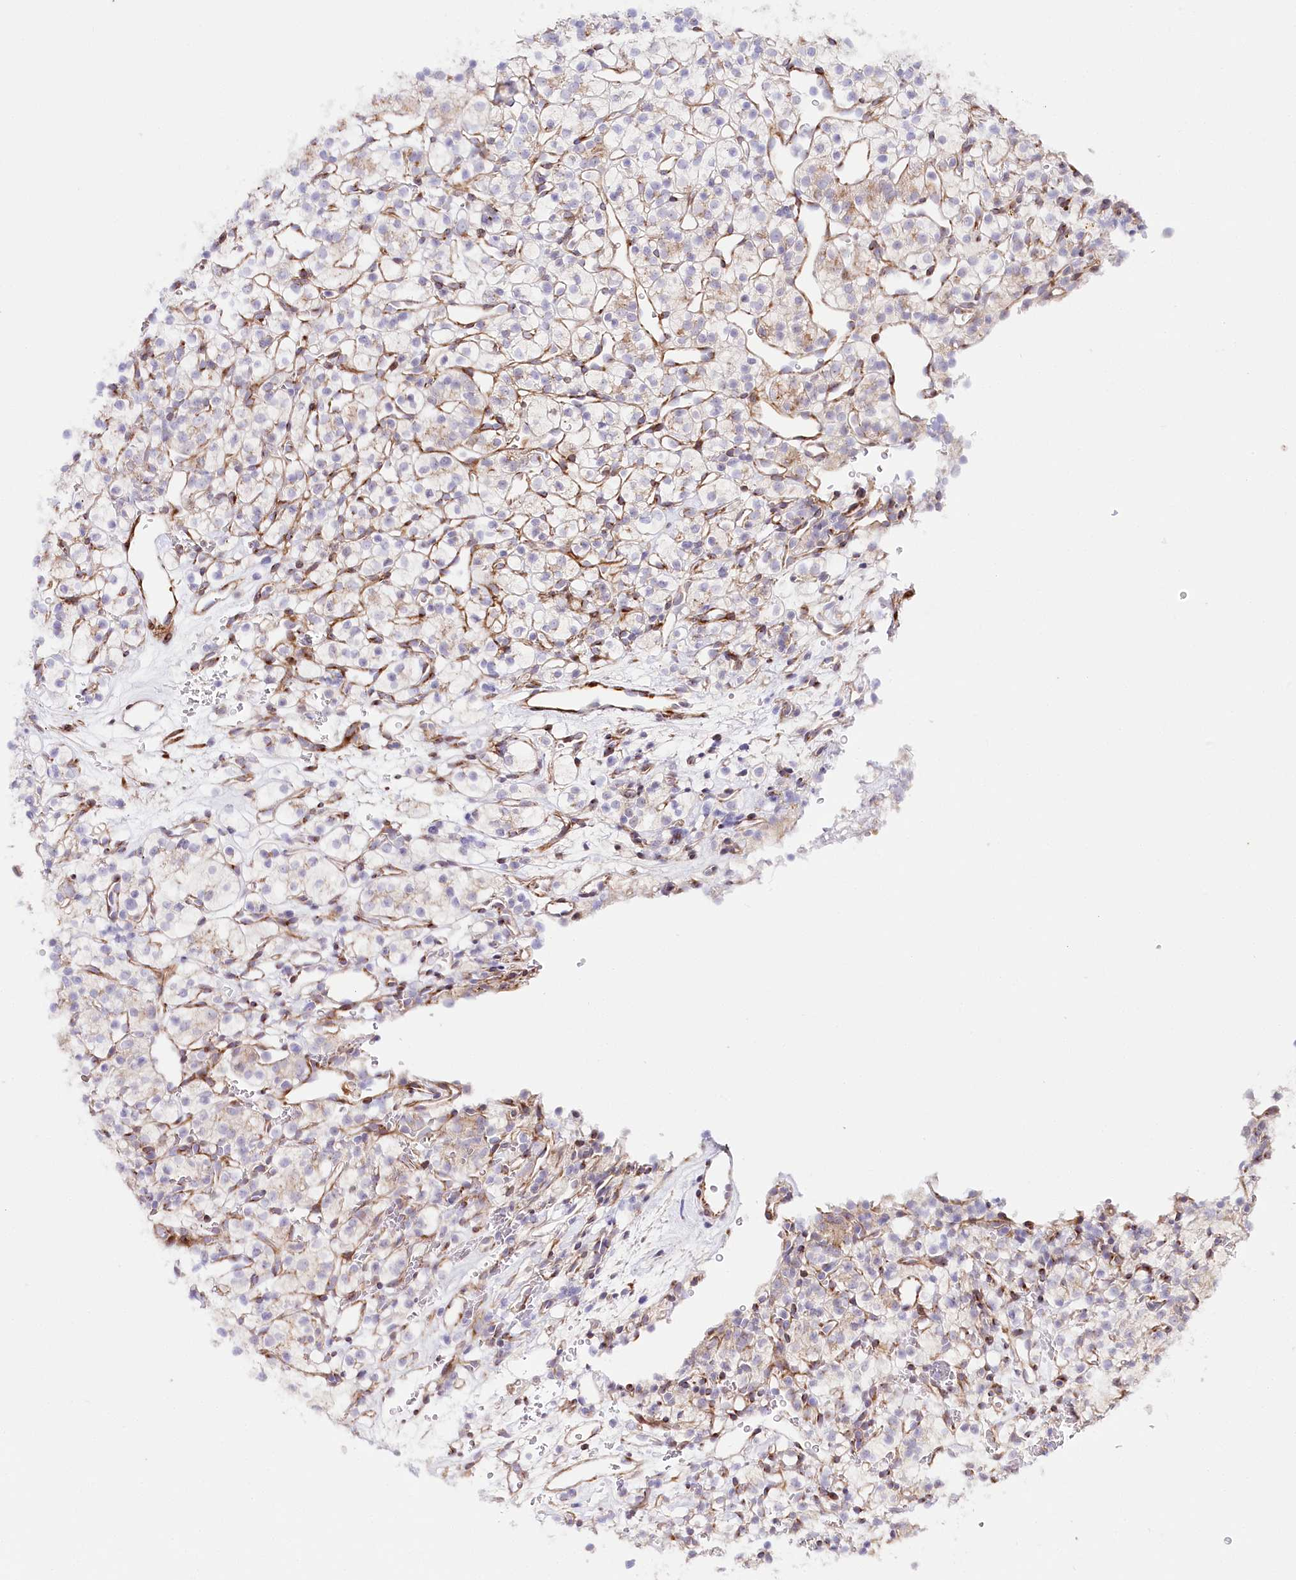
{"staining": {"intensity": "weak", "quantity": "<25%", "location": "cytoplasmic/membranous"}, "tissue": "renal cancer", "cell_type": "Tumor cells", "image_type": "cancer", "snomed": [{"axis": "morphology", "description": "Adenocarcinoma, NOS"}, {"axis": "topography", "description": "Kidney"}], "caption": "A photomicrograph of renal cancer (adenocarcinoma) stained for a protein exhibits no brown staining in tumor cells. (DAB (3,3'-diaminobenzidine) IHC, high magnification).", "gene": "ABRAXAS2", "patient": {"sex": "female", "age": 57}}